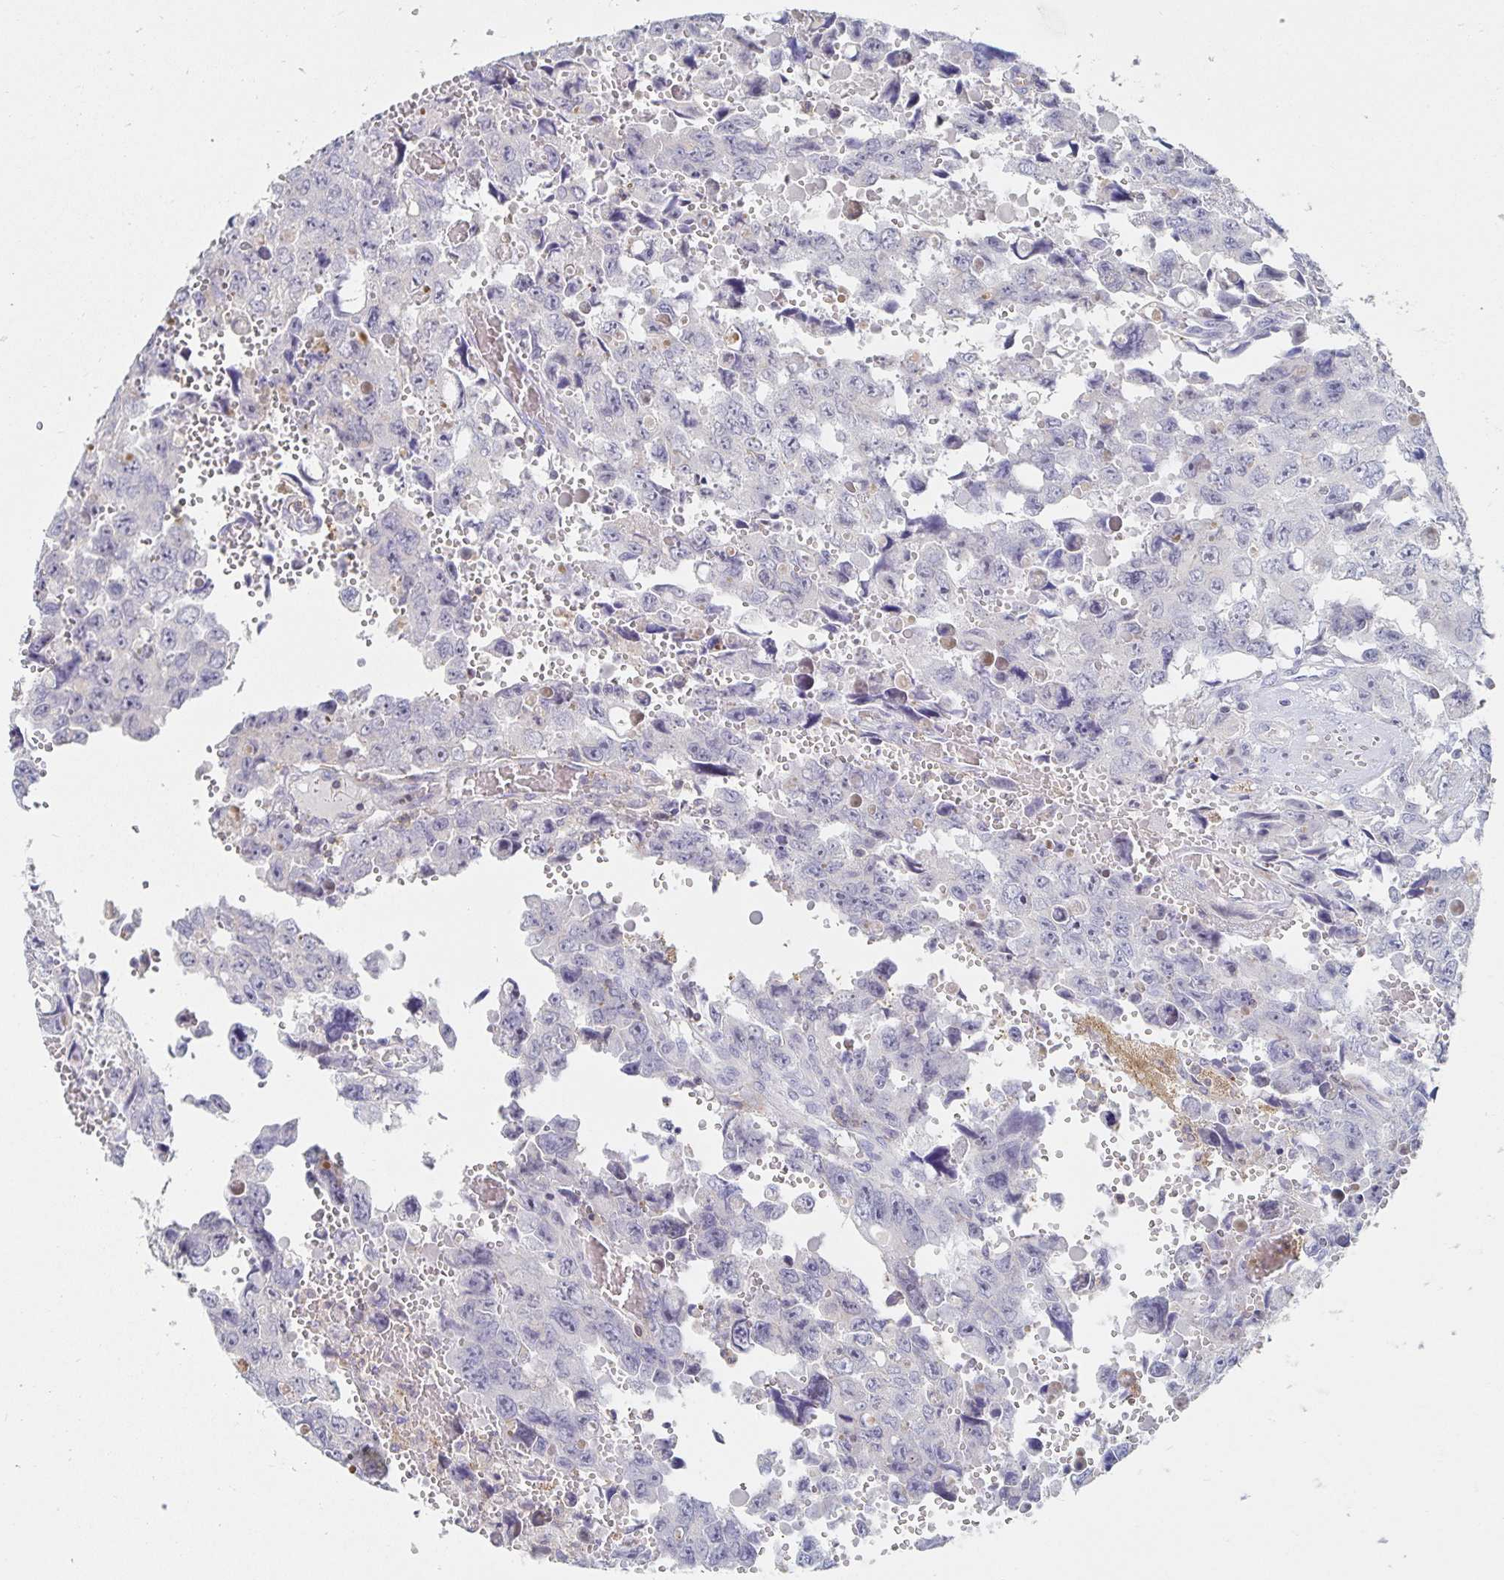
{"staining": {"intensity": "weak", "quantity": "<25%", "location": "cytoplasmic/membranous"}, "tissue": "testis cancer", "cell_type": "Tumor cells", "image_type": "cancer", "snomed": [{"axis": "morphology", "description": "Seminoma, NOS"}, {"axis": "topography", "description": "Testis"}], "caption": "Tumor cells are negative for protein expression in human testis cancer (seminoma).", "gene": "PIK3CD", "patient": {"sex": "male", "age": 26}}